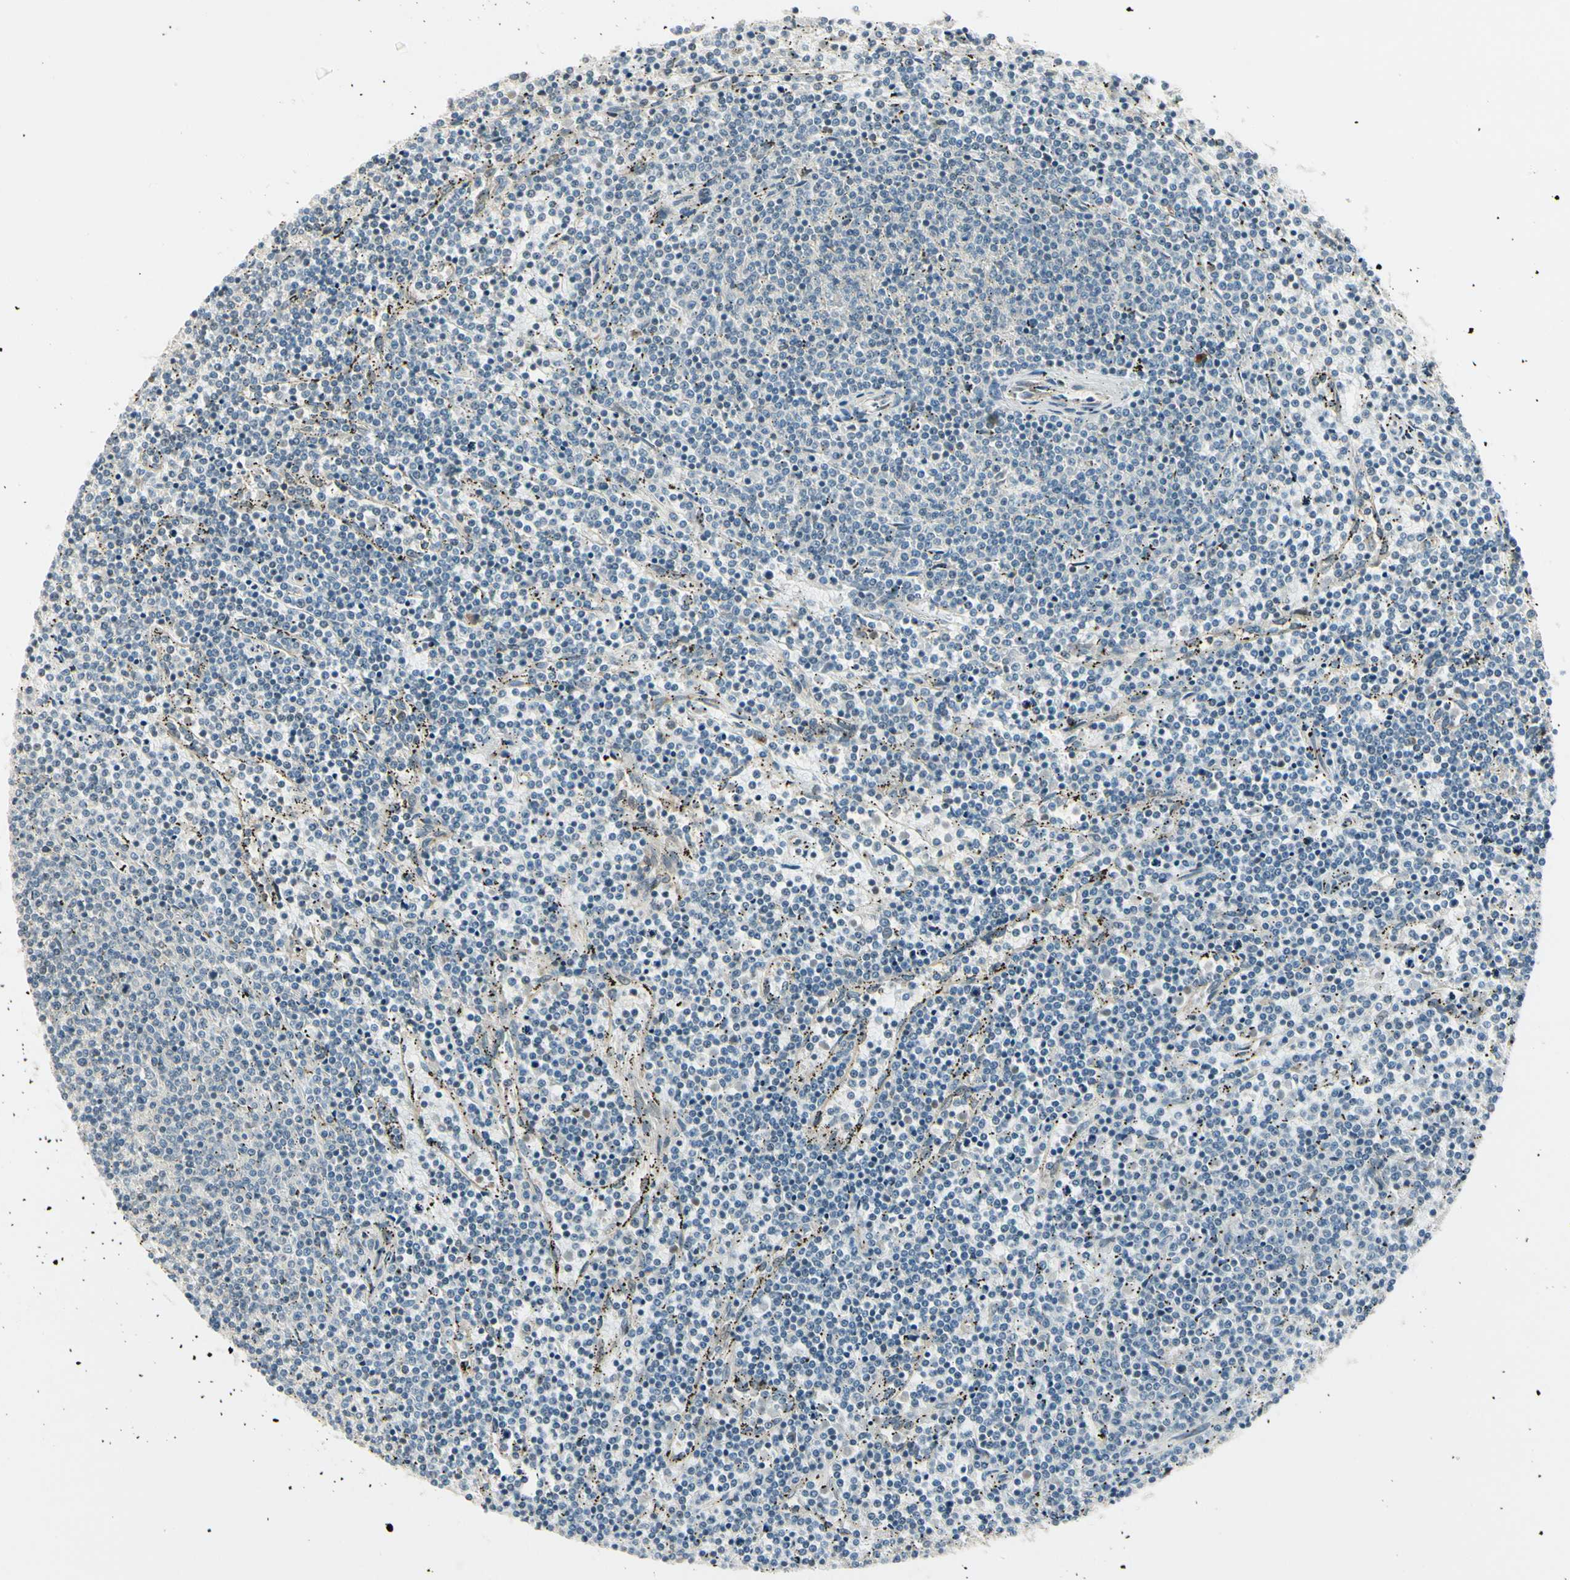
{"staining": {"intensity": "negative", "quantity": "none", "location": "none"}, "tissue": "lymphoma", "cell_type": "Tumor cells", "image_type": "cancer", "snomed": [{"axis": "morphology", "description": "Malignant lymphoma, non-Hodgkin's type, Low grade"}, {"axis": "topography", "description": "Spleen"}], "caption": "This is an immunohistochemistry (IHC) micrograph of malignant lymphoma, non-Hodgkin's type (low-grade). There is no staining in tumor cells.", "gene": "MANSC1", "patient": {"sex": "female", "age": 50}}